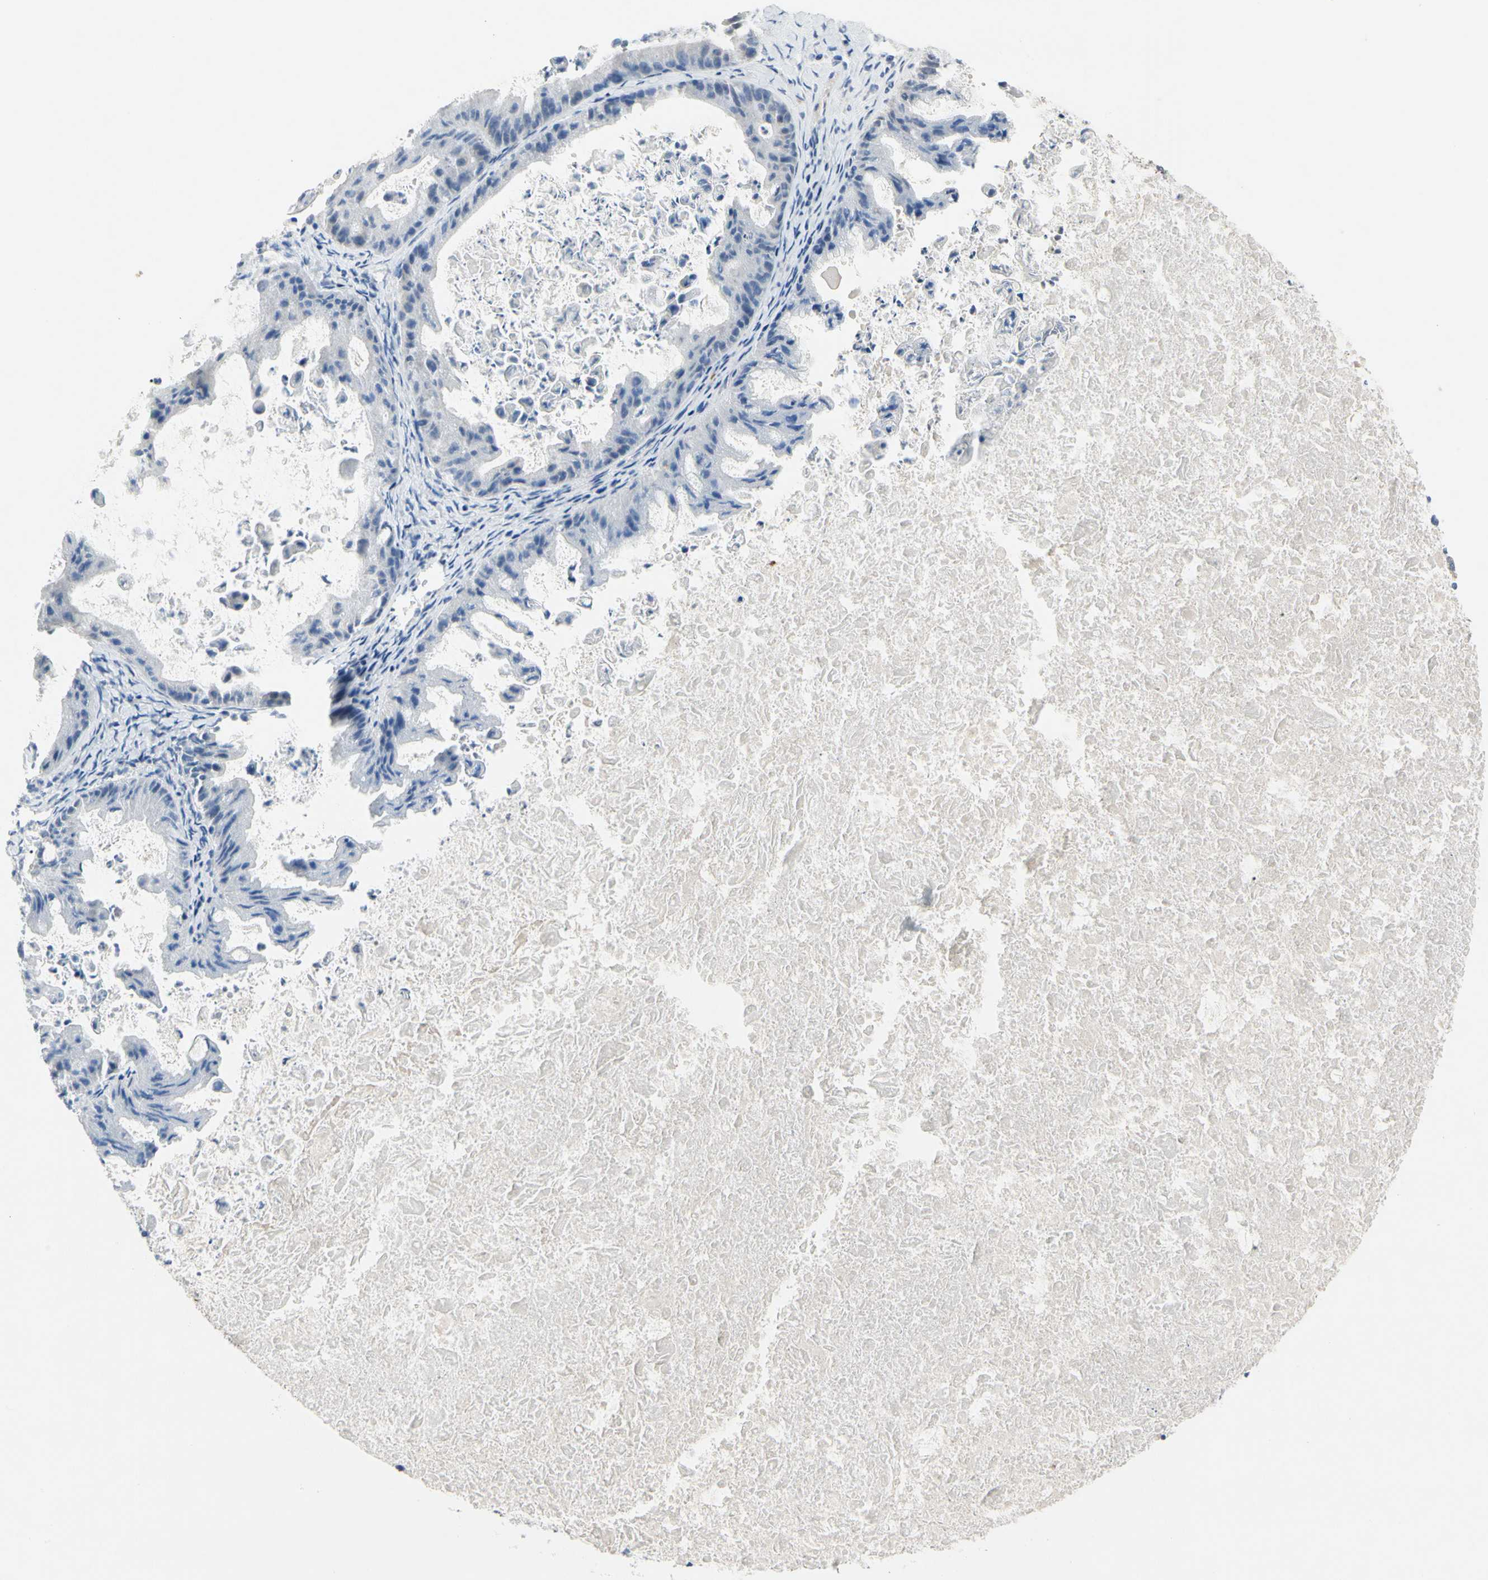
{"staining": {"intensity": "negative", "quantity": "none", "location": "none"}, "tissue": "ovarian cancer", "cell_type": "Tumor cells", "image_type": "cancer", "snomed": [{"axis": "morphology", "description": "Cystadenocarcinoma, mucinous, NOS"}, {"axis": "topography", "description": "Ovary"}], "caption": "IHC micrograph of neoplastic tissue: human mucinous cystadenocarcinoma (ovarian) stained with DAB reveals no significant protein positivity in tumor cells.", "gene": "RETSAT", "patient": {"sex": "female", "age": 37}}